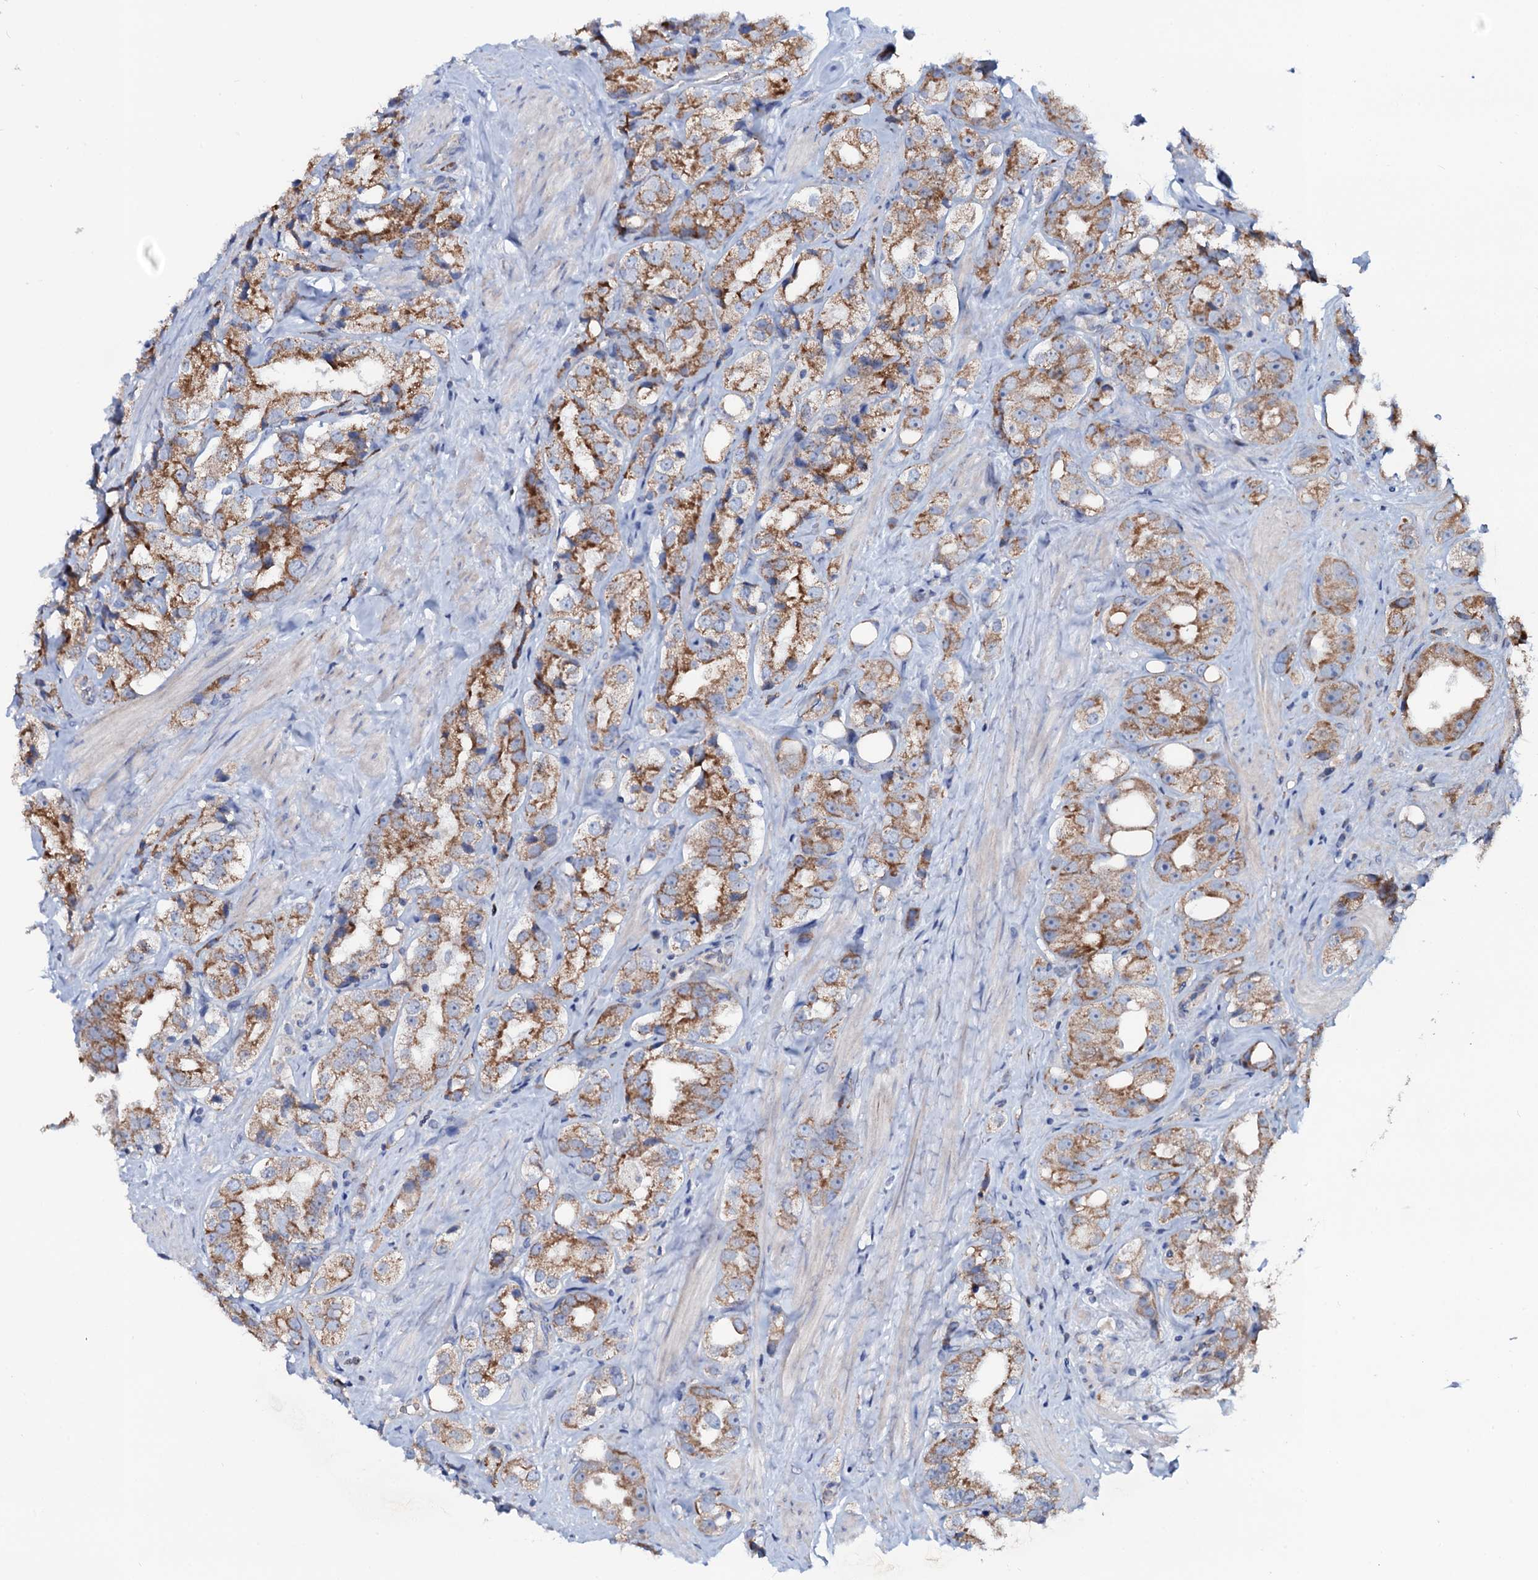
{"staining": {"intensity": "moderate", "quantity": ">75%", "location": "cytoplasmic/membranous"}, "tissue": "prostate cancer", "cell_type": "Tumor cells", "image_type": "cancer", "snomed": [{"axis": "morphology", "description": "Adenocarcinoma, NOS"}, {"axis": "topography", "description": "Prostate"}], "caption": "Prostate cancer (adenocarcinoma) stained with a brown dye reveals moderate cytoplasmic/membranous positive positivity in about >75% of tumor cells.", "gene": "PPP1R3D", "patient": {"sex": "male", "age": 79}}